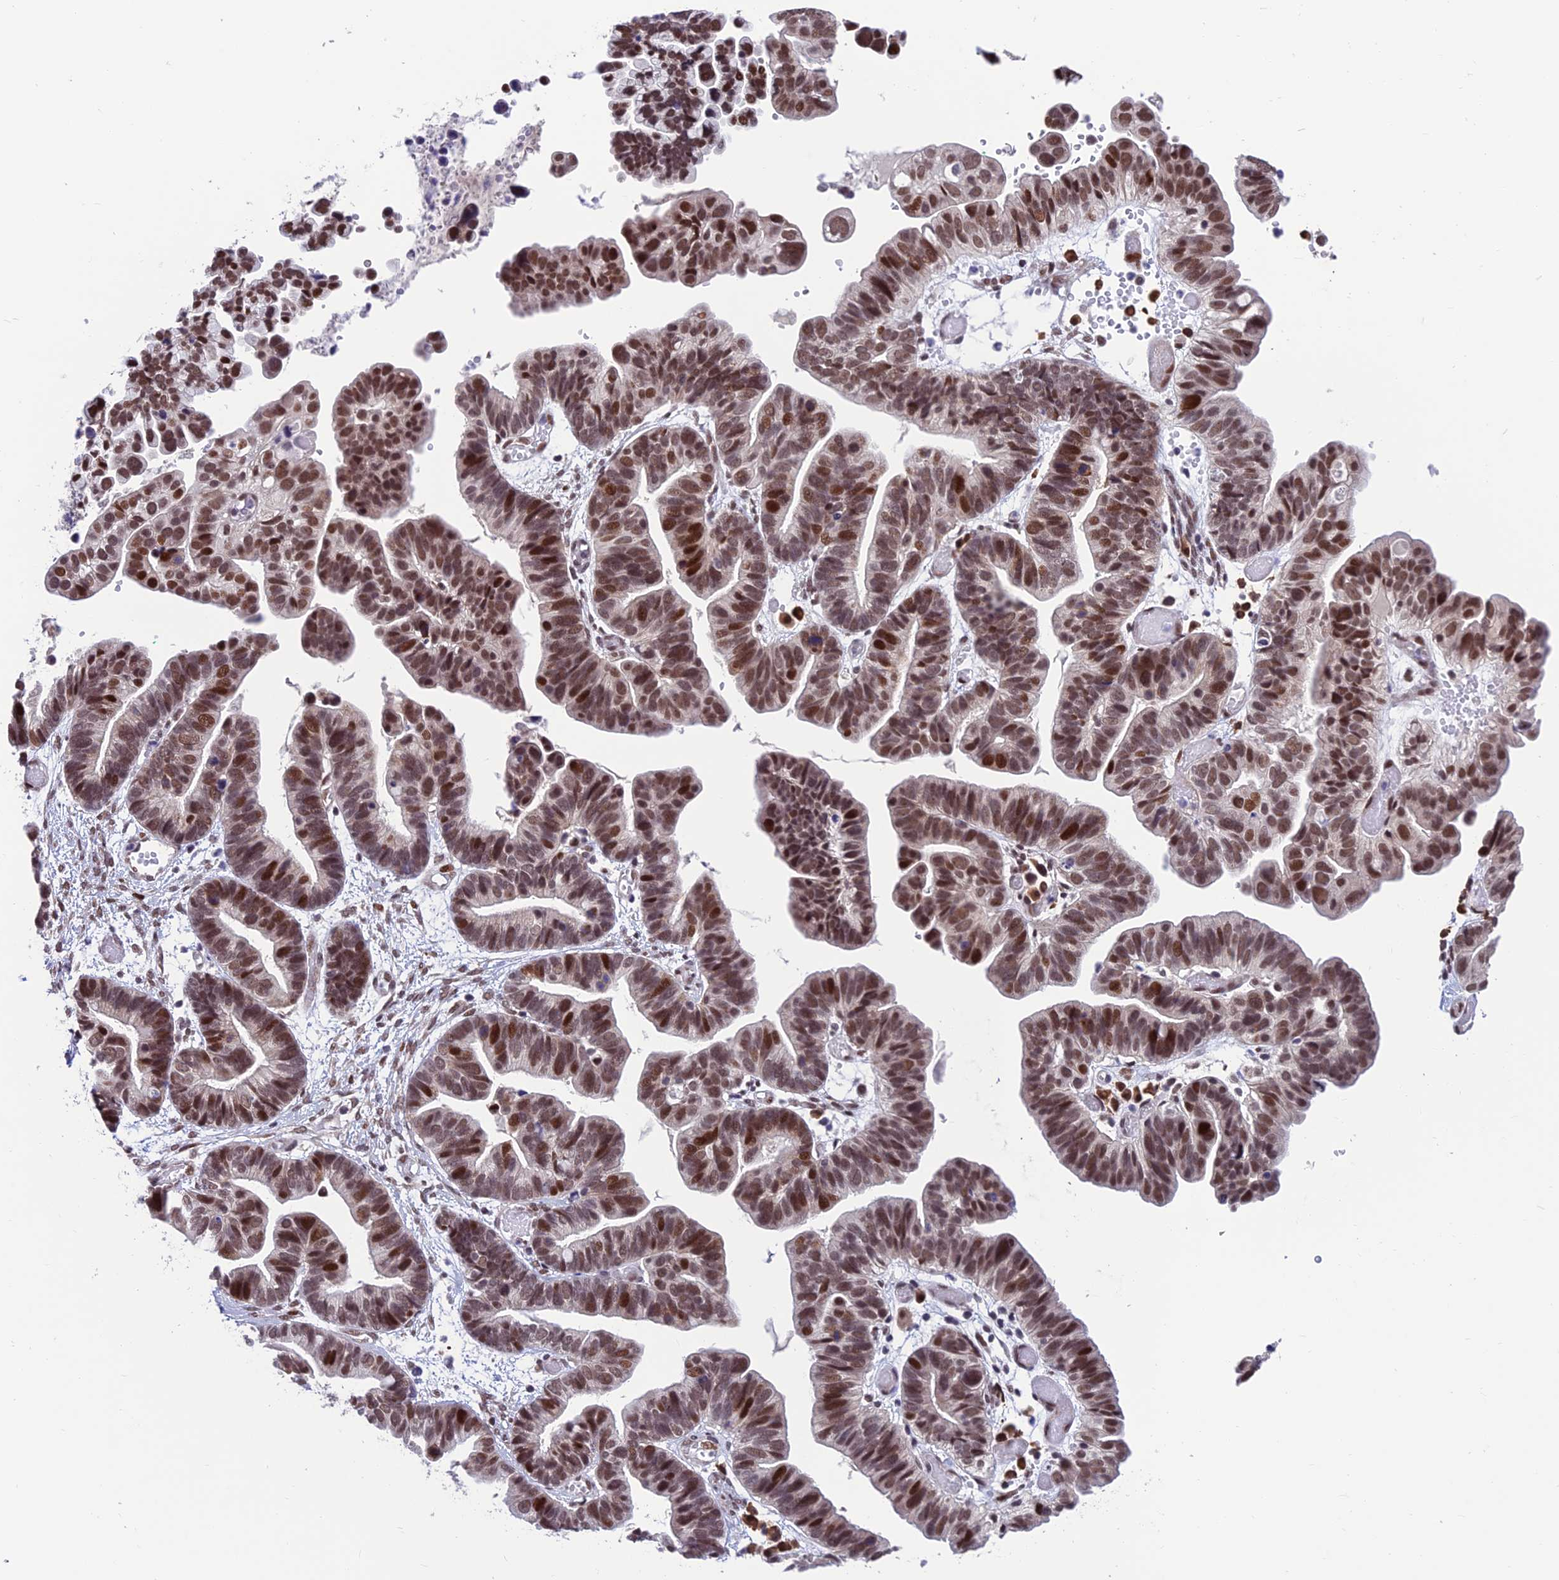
{"staining": {"intensity": "moderate", "quantity": ">75%", "location": "nuclear"}, "tissue": "ovarian cancer", "cell_type": "Tumor cells", "image_type": "cancer", "snomed": [{"axis": "morphology", "description": "Cystadenocarcinoma, serous, NOS"}, {"axis": "topography", "description": "Ovary"}], "caption": "Protein analysis of ovarian cancer (serous cystadenocarcinoma) tissue exhibits moderate nuclear expression in approximately >75% of tumor cells.", "gene": "KIAA1191", "patient": {"sex": "female", "age": 56}}